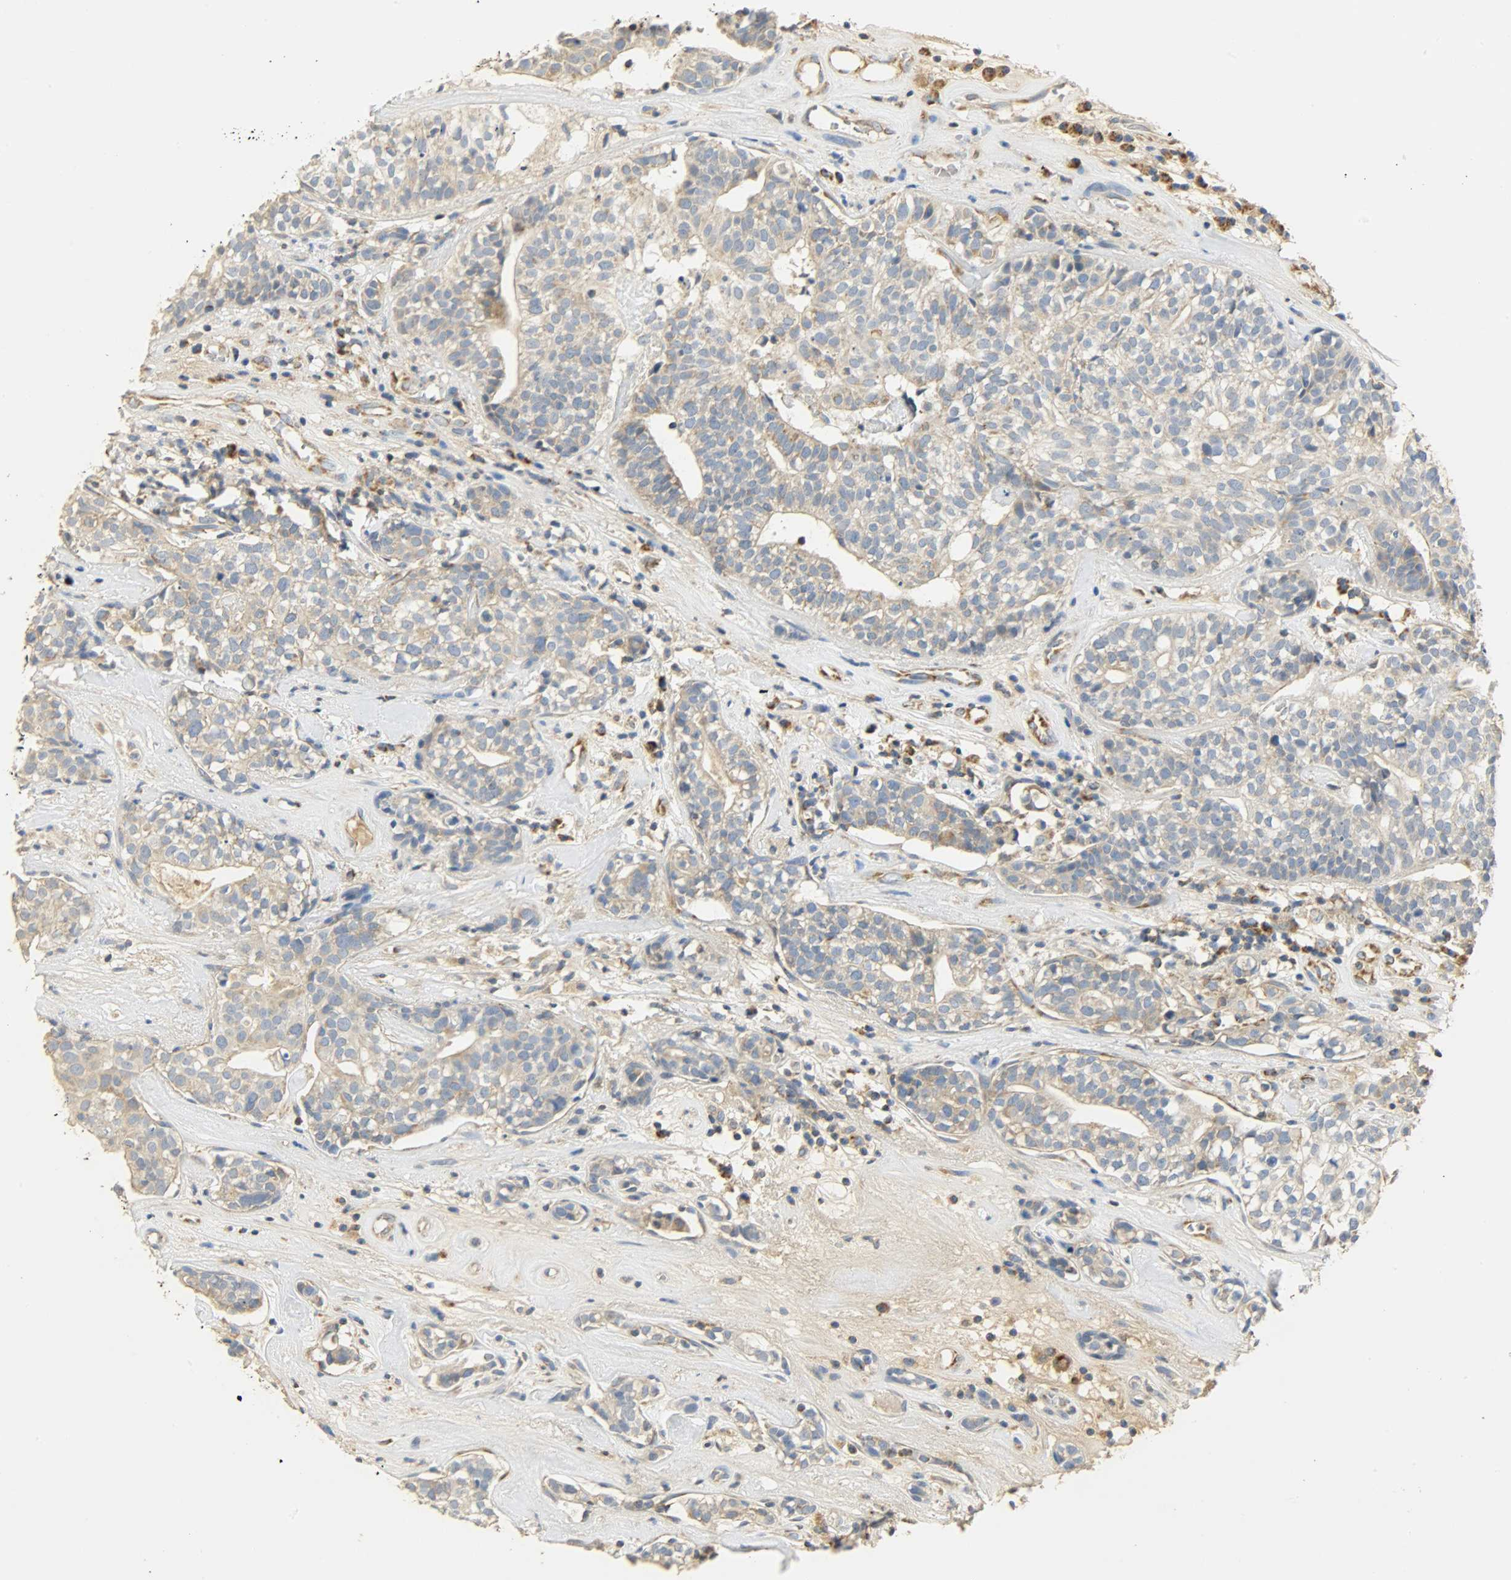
{"staining": {"intensity": "weak", "quantity": ">75%", "location": "cytoplasmic/membranous"}, "tissue": "head and neck cancer", "cell_type": "Tumor cells", "image_type": "cancer", "snomed": [{"axis": "morphology", "description": "Adenocarcinoma, NOS"}, {"axis": "topography", "description": "Salivary gland"}, {"axis": "topography", "description": "Head-Neck"}], "caption": "A high-resolution photomicrograph shows immunohistochemistry staining of head and neck adenocarcinoma, which demonstrates weak cytoplasmic/membranous expression in about >75% of tumor cells.", "gene": "NNT", "patient": {"sex": "female", "age": 65}}